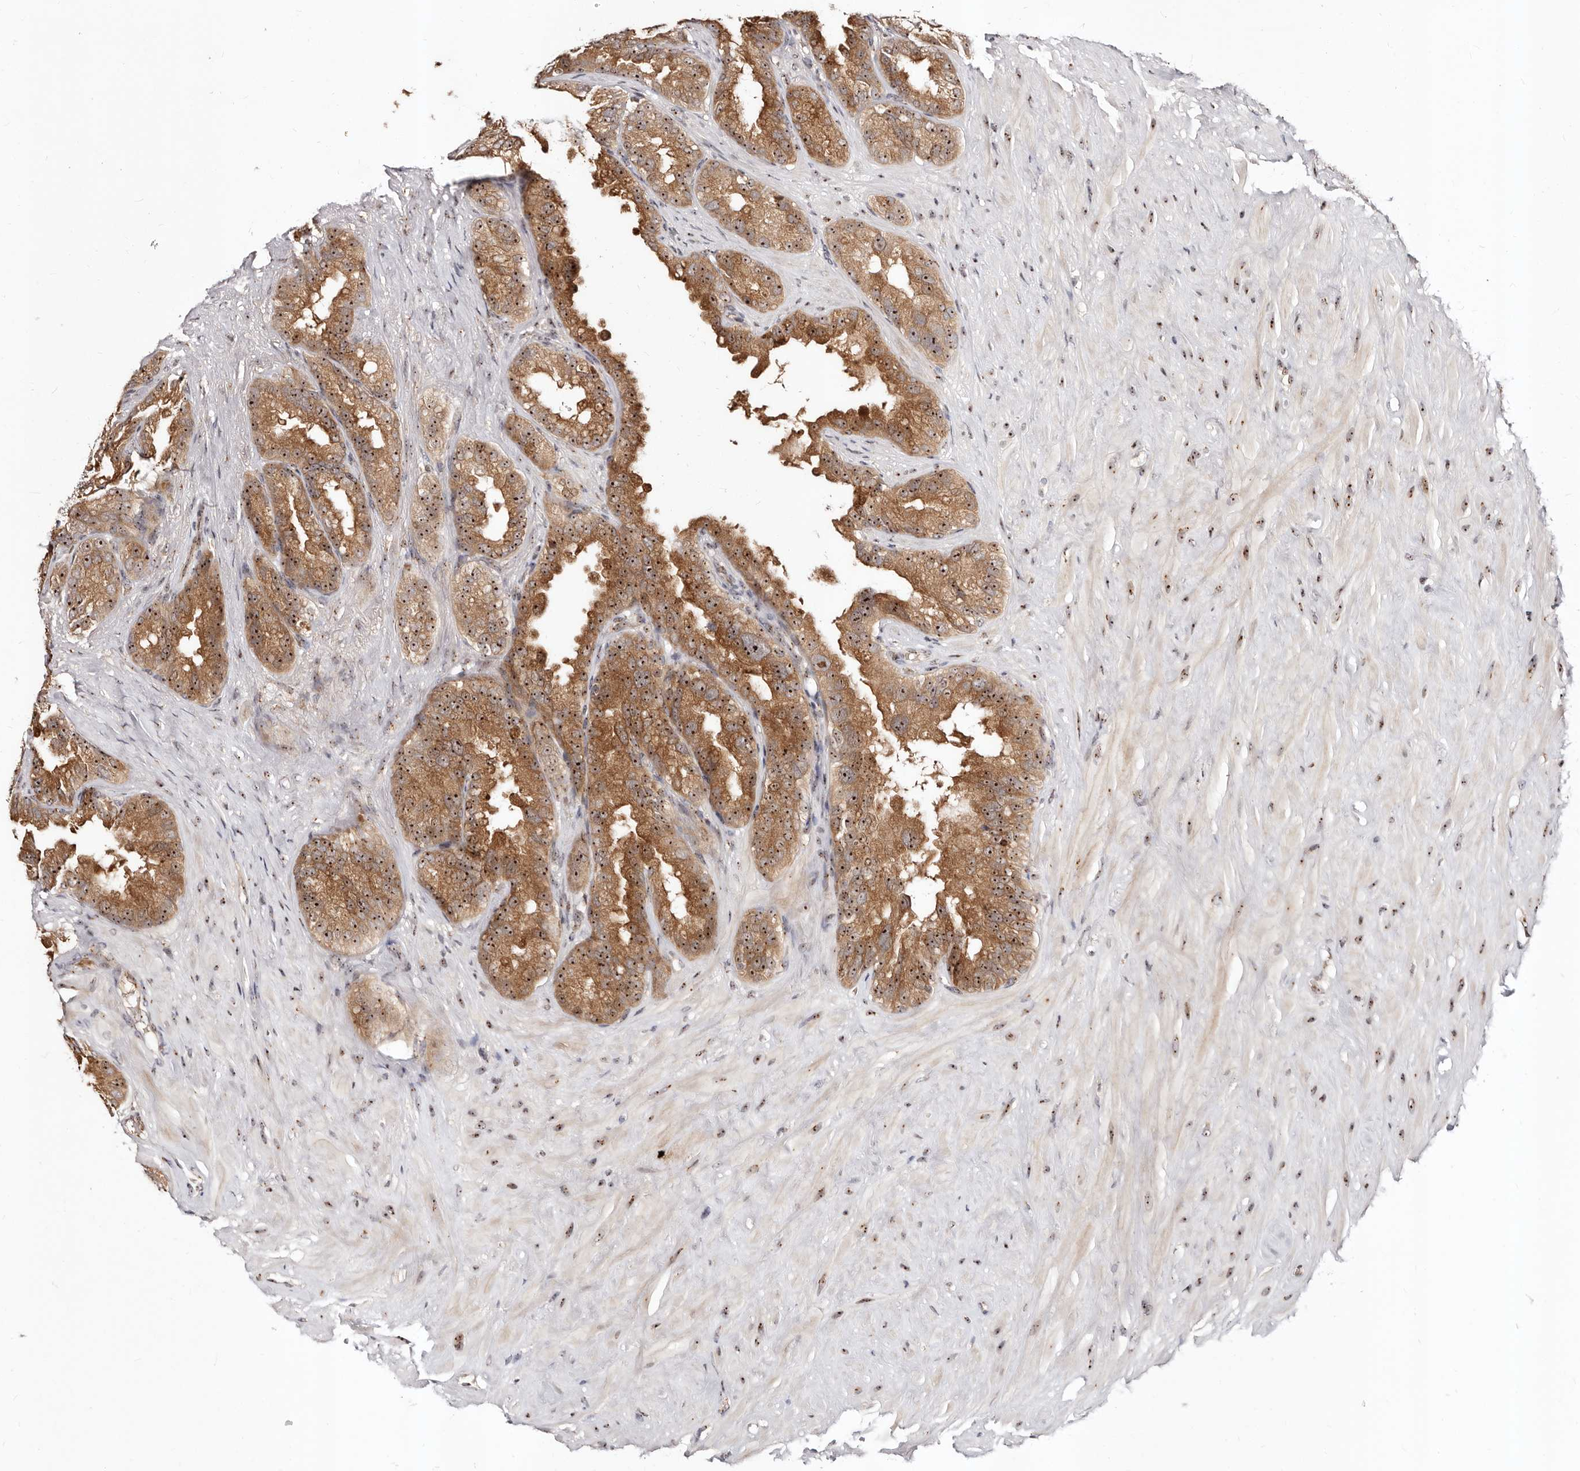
{"staining": {"intensity": "moderate", "quantity": ">75%", "location": "cytoplasmic/membranous,nuclear"}, "tissue": "seminal vesicle", "cell_type": "Glandular cells", "image_type": "normal", "snomed": [{"axis": "morphology", "description": "Normal tissue, NOS"}, {"axis": "topography", "description": "Seminal veicle"}], "caption": "High-power microscopy captured an immunohistochemistry (IHC) micrograph of benign seminal vesicle, revealing moderate cytoplasmic/membranous,nuclear staining in approximately >75% of glandular cells.", "gene": "APOL6", "patient": {"sex": "male", "age": 80}}